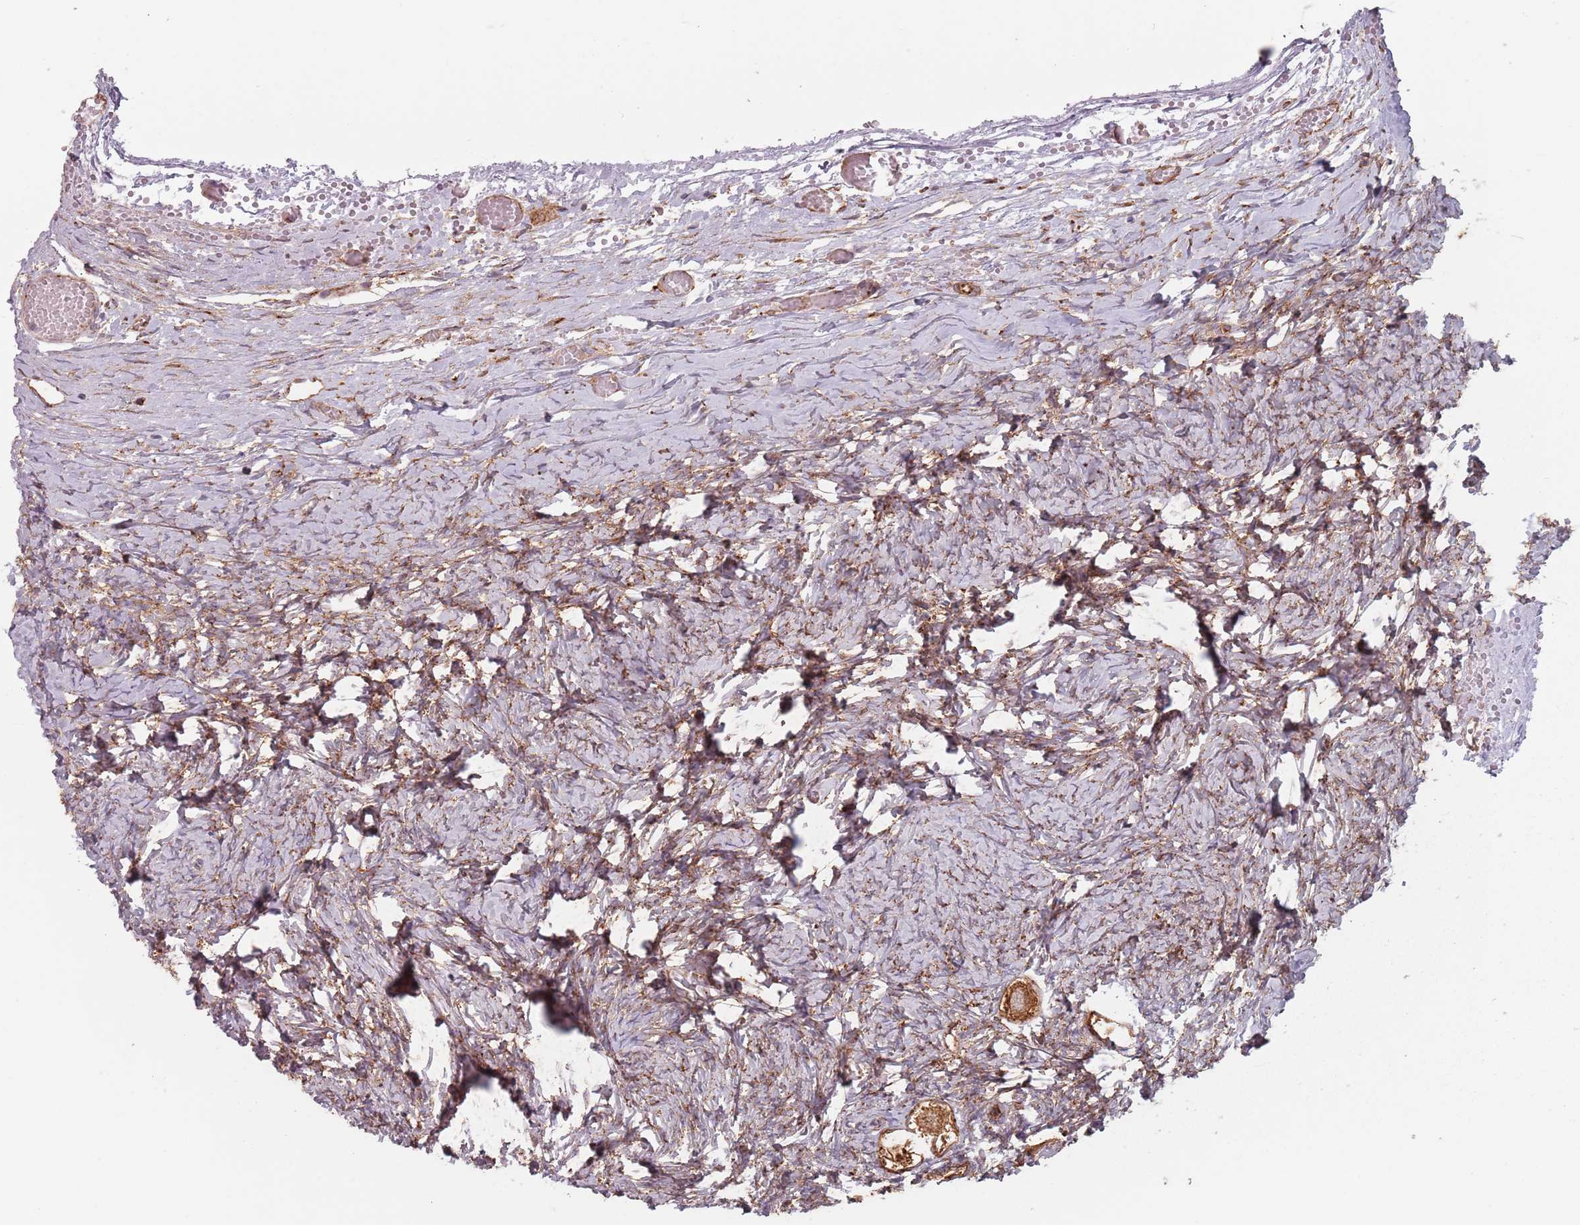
{"staining": {"intensity": "moderate", "quantity": ">75%", "location": "cytoplasmic/membranous"}, "tissue": "ovary", "cell_type": "Follicle cells", "image_type": "normal", "snomed": [{"axis": "morphology", "description": "Normal tissue, NOS"}, {"axis": "topography", "description": "Ovary"}], "caption": "Ovary stained with IHC displays moderate cytoplasmic/membranous positivity in approximately >75% of follicle cells.", "gene": "TPD52L2", "patient": {"sex": "female", "age": 27}}